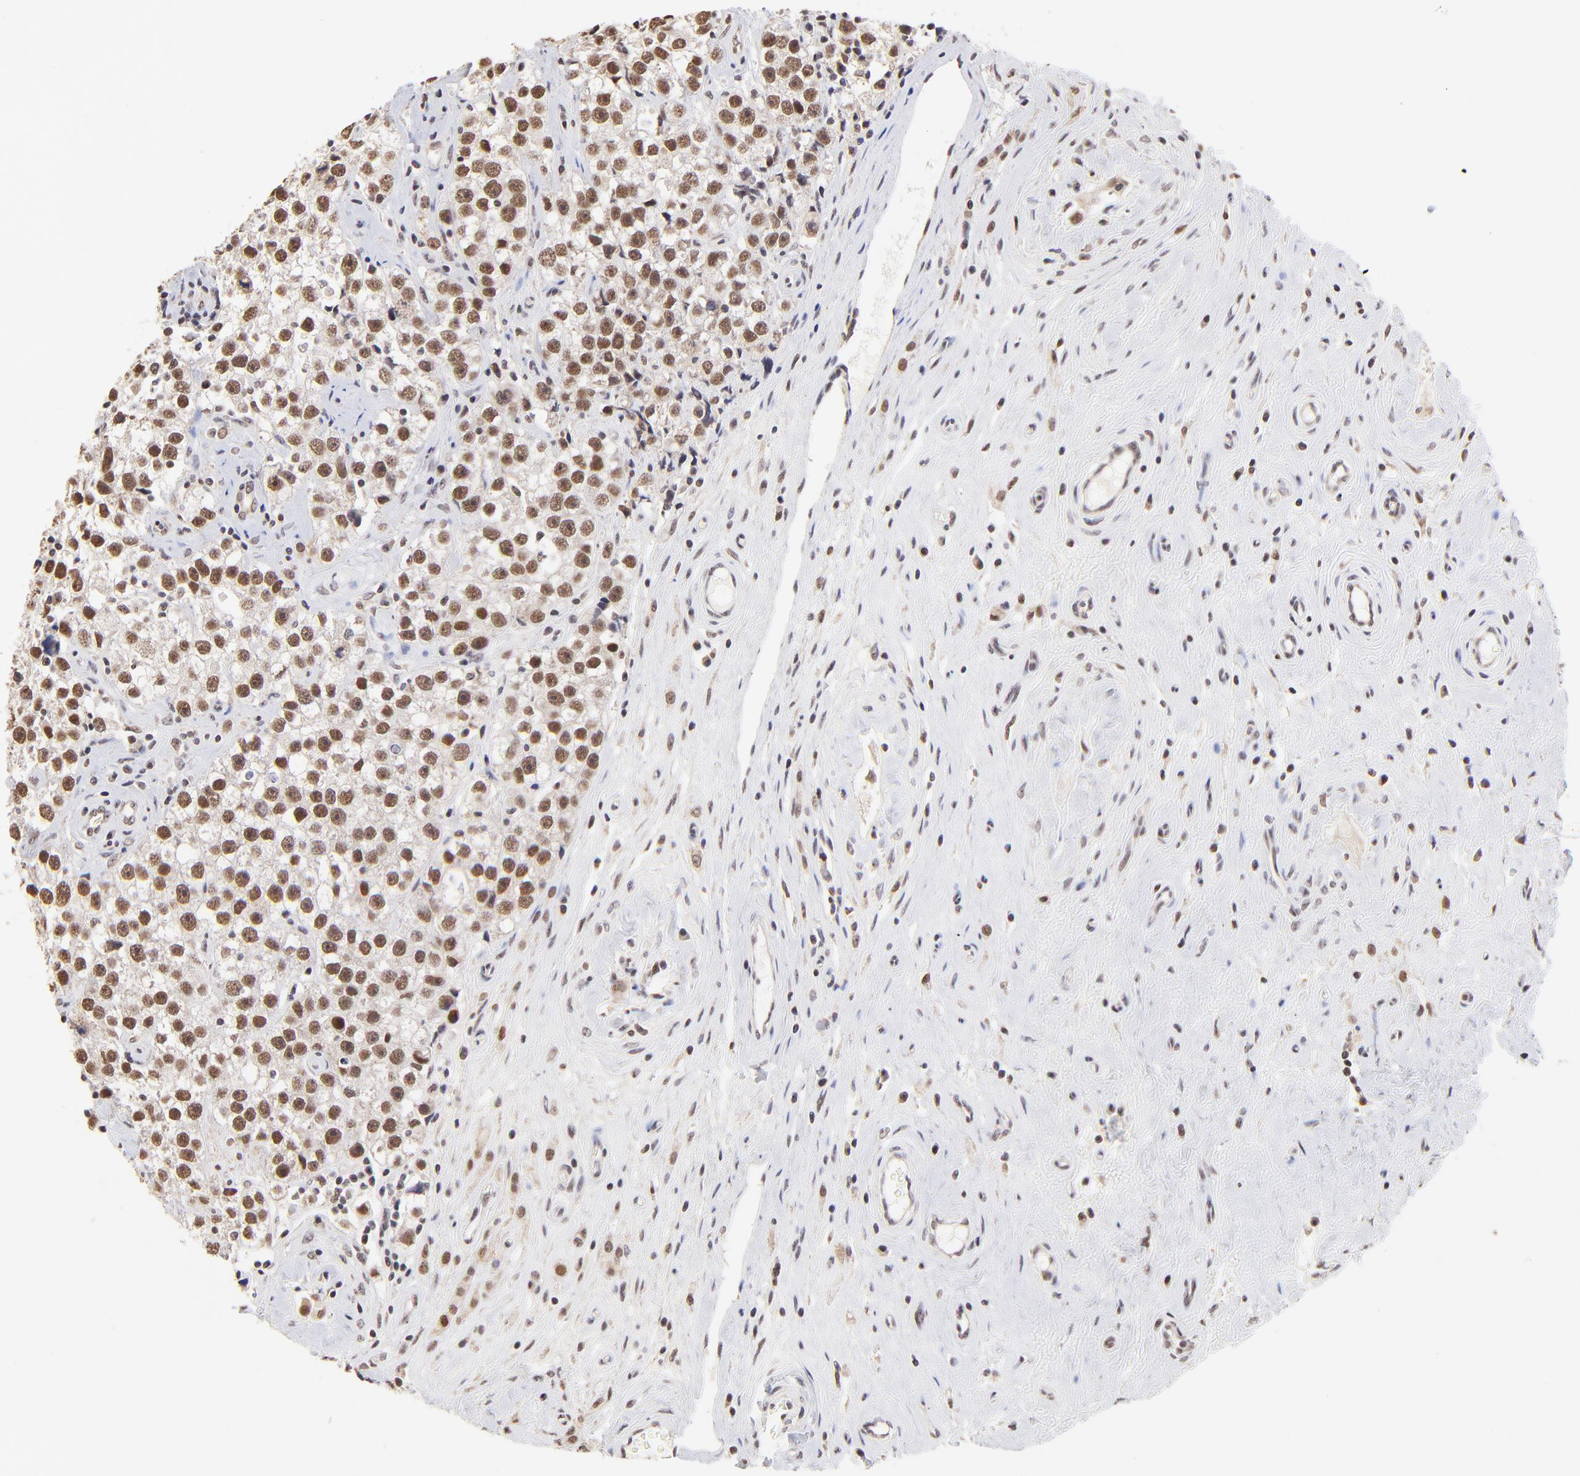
{"staining": {"intensity": "moderate", "quantity": ">75%", "location": "nuclear"}, "tissue": "testis cancer", "cell_type": "Tumor cells", "image_type": "cancer", "snomed": [{"axis": "morphology", "description": "Seminoma, NOS"}, {"axis": "topography", "description": "Testis"}], "caption": "Testis seminoma tissue shows moderate nuclear staining in about >75% of tumor cells, visualized by immunohistochemistry. Using DAB (3,3'-diaminobenzidine) (brown) and hematoxylin (blue) stains, captured at high magnification using brightfield microscopy.", "gene": "ZNF670", "patient": {"sex": "male", "age": 32}}